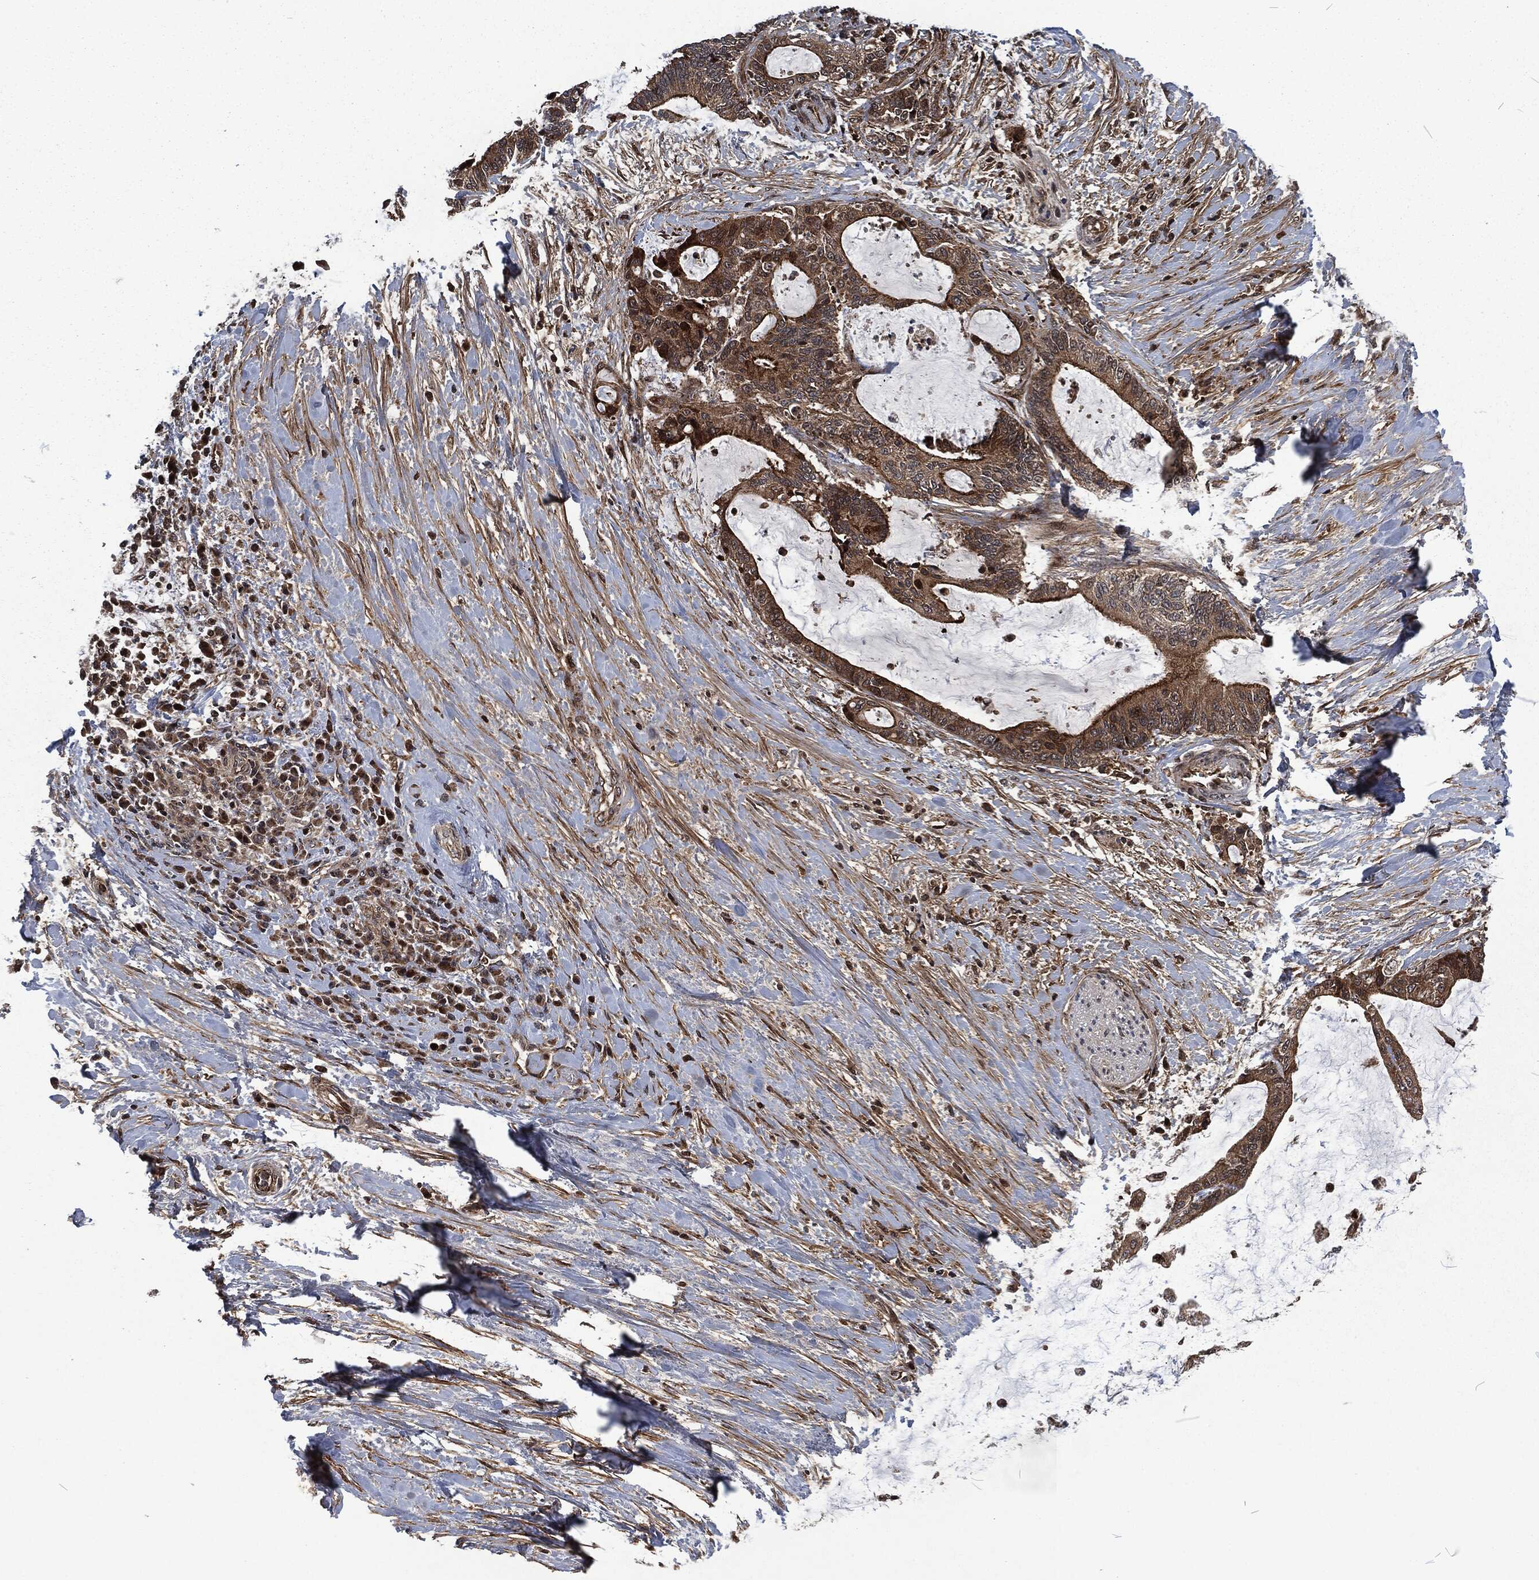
{"staining": {"intensity": "moderate", "quantity": ">75%", "location": "cytoplasmic/membranous"}, "tissue": "liver cancer", "cell_type": "Tumor cells", "image_type": "cancer", "snomed": [{"axis": "morphology", "description": "Cholangiocarcinoma"}, {"axis": "topography", "description": "Liver"}], "caption": "Immunohistochemistry staining of liver cancer (cholangiocarcinoma), which reveals medium levels of moderate cytoplasmic/membranous expression in about >75% of tumor cells indicating moderate cytoplasmic/membranous protein positivity. The staining was performed using DAB (brown) for protein detection and nuclei were counterstained in hematoxylin (blue).", "gene": "CMPK2", "patient": {"sex": "female", "age": 73}}